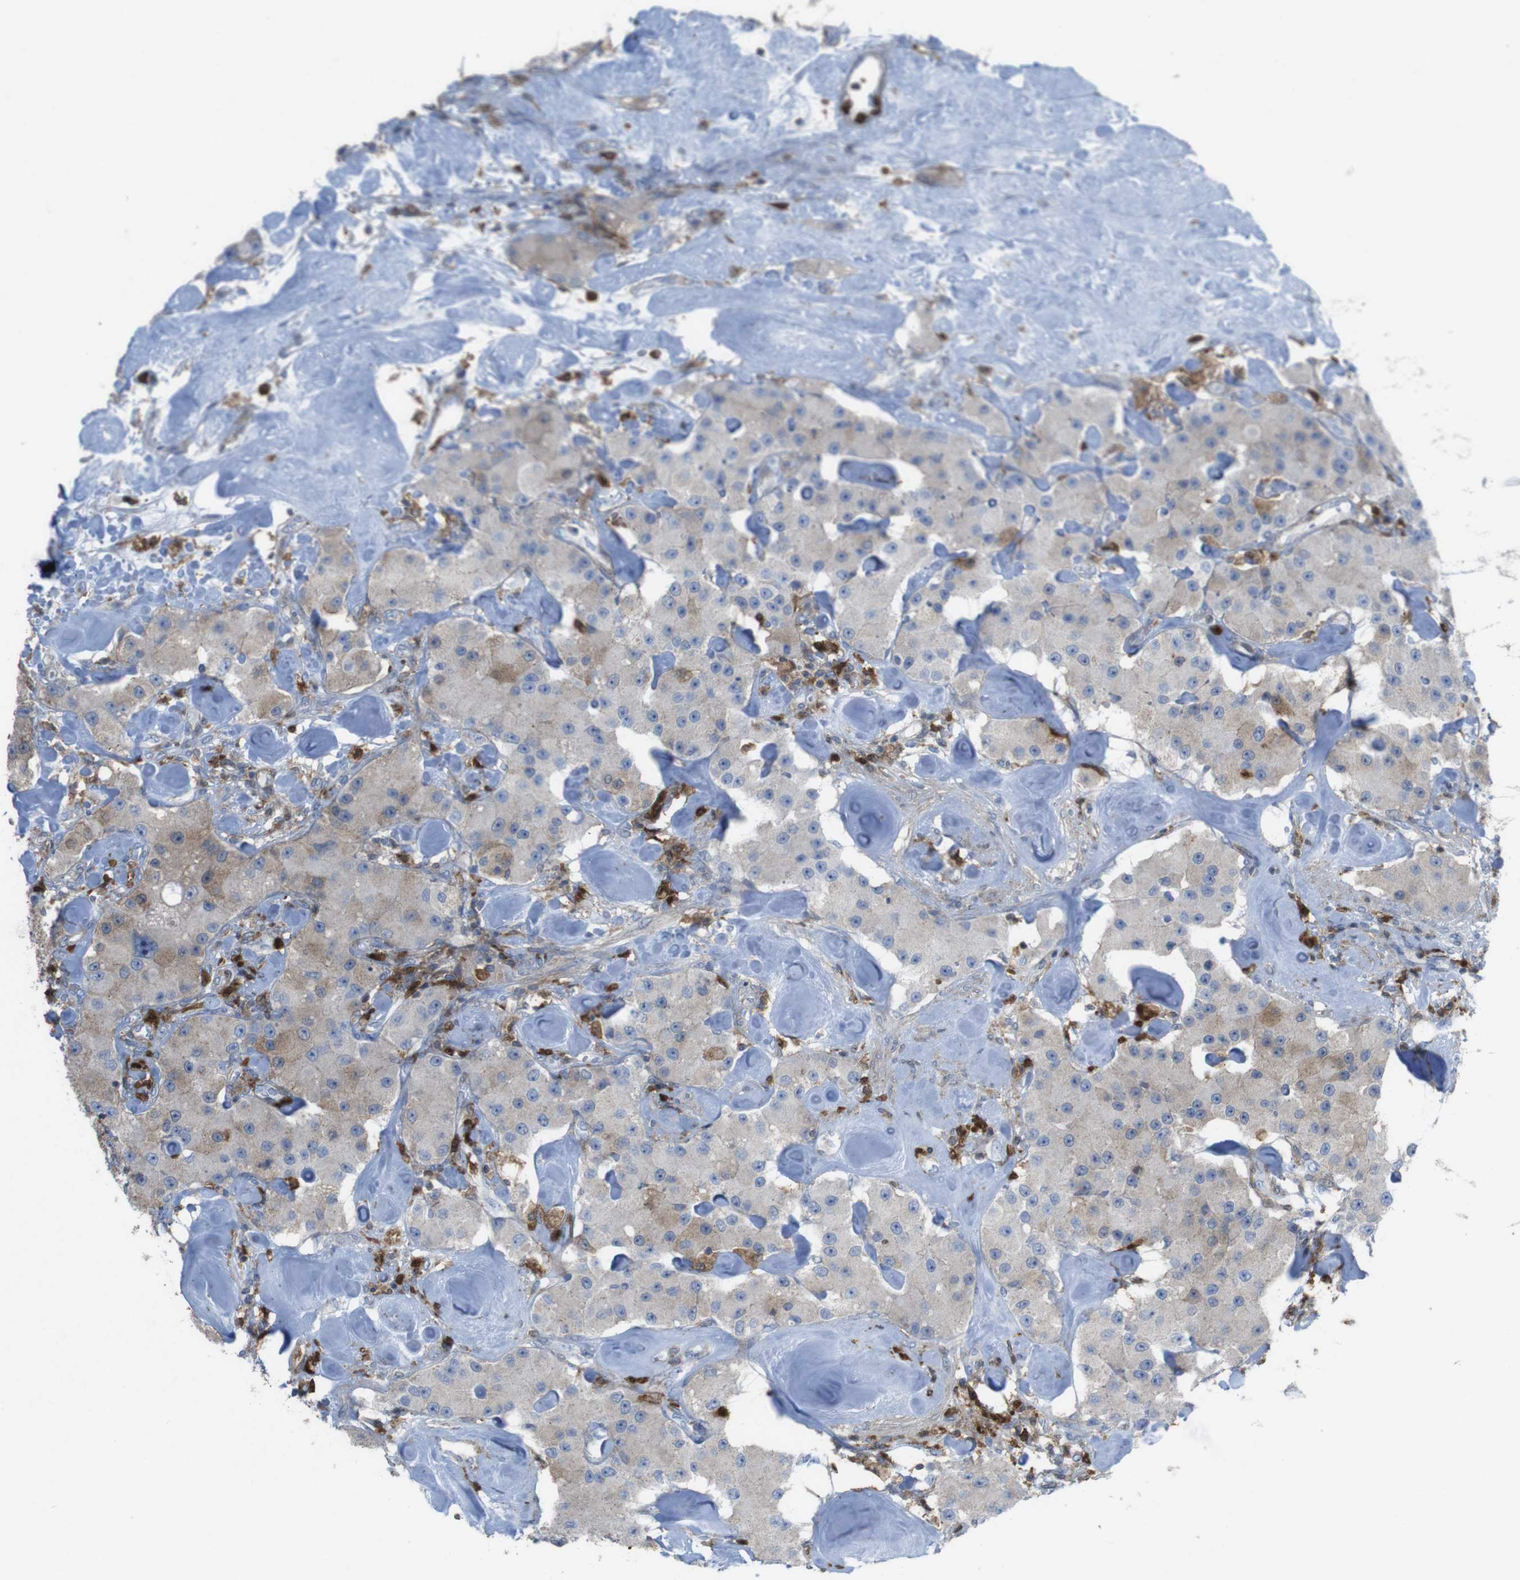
{"staining": {"intensity": "weak", "quantity": ">75%", "location": "cytoplasmic/membranous"}, "tissue": "carcinoid", "cell_type": "Tumor cells", "image_type": "cancer", "snomed": [{"axis": "morphology", "description": "Carcinoid, malignant, NOS"}, {"axis": "topography", "description": "Pancreas"}], "caption": "Tumor cells exhibit low levels of weak cytoplasmic/membranous positivity in approximately >75% of cells in human malignant carcinoid. The staining was performed using DAB (3,3'-diaminobenzidine) to visualize the protein expression in brown, while the nuclei were stained in blue with hematoxylin (Magnification: 20x).", "gene": "PRKCD", "patient": {"sex": "male", "age": 41}}